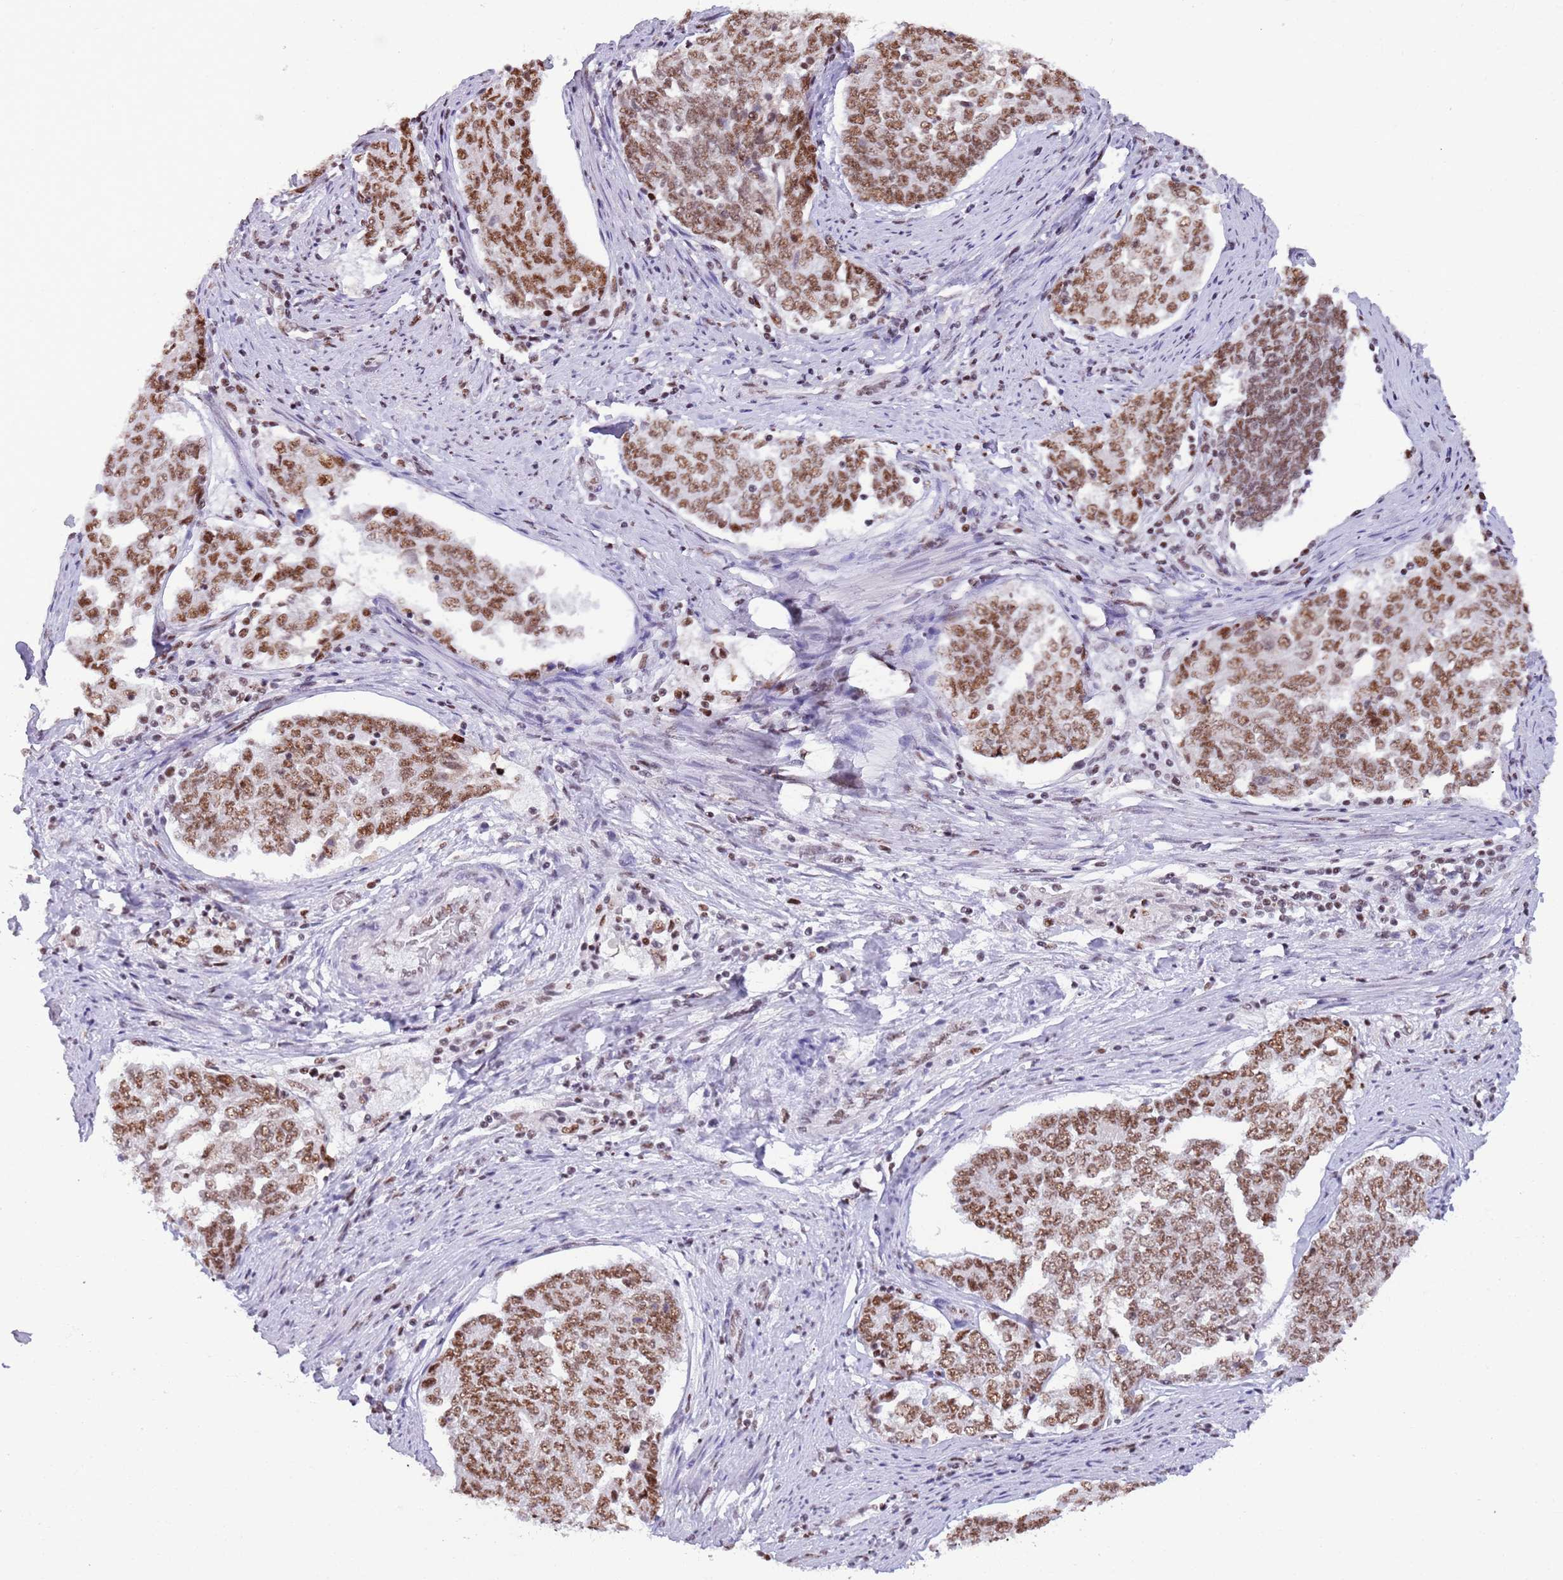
{"staining": {"intensity": "moderate", "quantity": ">75%", "location": "nuclear"}, "tissue": "endometrial cancer", "cell_type": "Tumor cells", "image_type": "cancer", "snomed": [{"axis": "morphology", "description": "Adenocarcinoma, NOS"}, {"axis": "topography", "description": "Endometrium"}], "caption": "Approximately >75% of tumor cells in endometrial adenocarcinoma show moderate nuclear protein expression as visualized by brown immunohistochemical staining.", "gene": "SF3A2", "patient": {"sex": "female", "age": 80}}